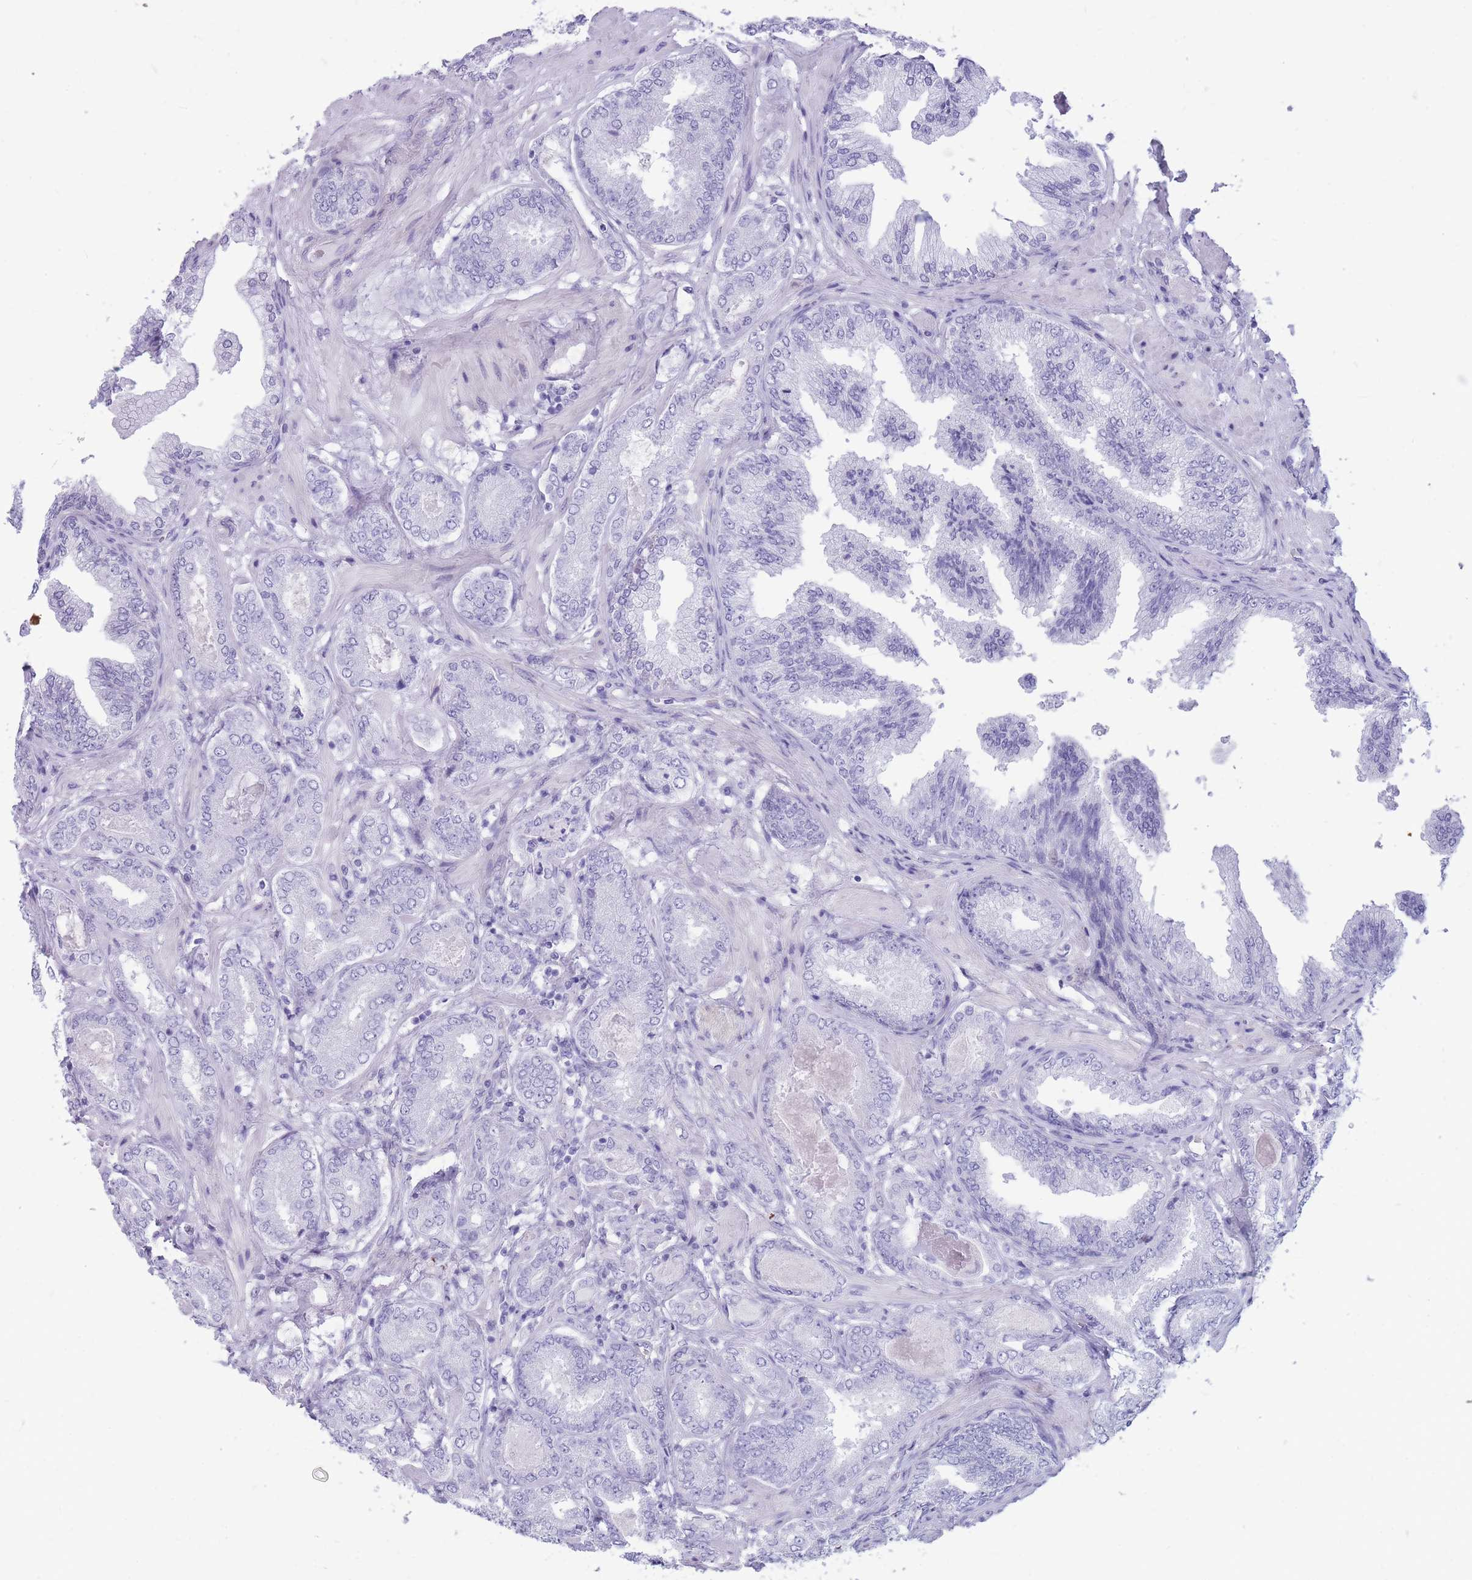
{"staining": {"intensity": "negative", "quantity": "none", "location": "none"}, "tissue": "prostate cancer", "cell_type": "Tumor cells", "image_type": "cancer", "snomed": [{"axis": "morphology", "description": "Adenocarcinoma, Low grade"}, {"axis": "topography", "description": "Prostate"}], "caption": "High power microscopy micrograph of an immunohistochemistry (IHC) image of prostate cancer (adenocarcinoma (low-grade)), revealing no significant positivity in tumor cells. Brightfield microscopy of immunohistochemistry stained with DAB (brown) and hematoxylin (blue), captured at high magnification.", "gene": "MTSS2", "patient": {"sex": "male", "age": 63}}